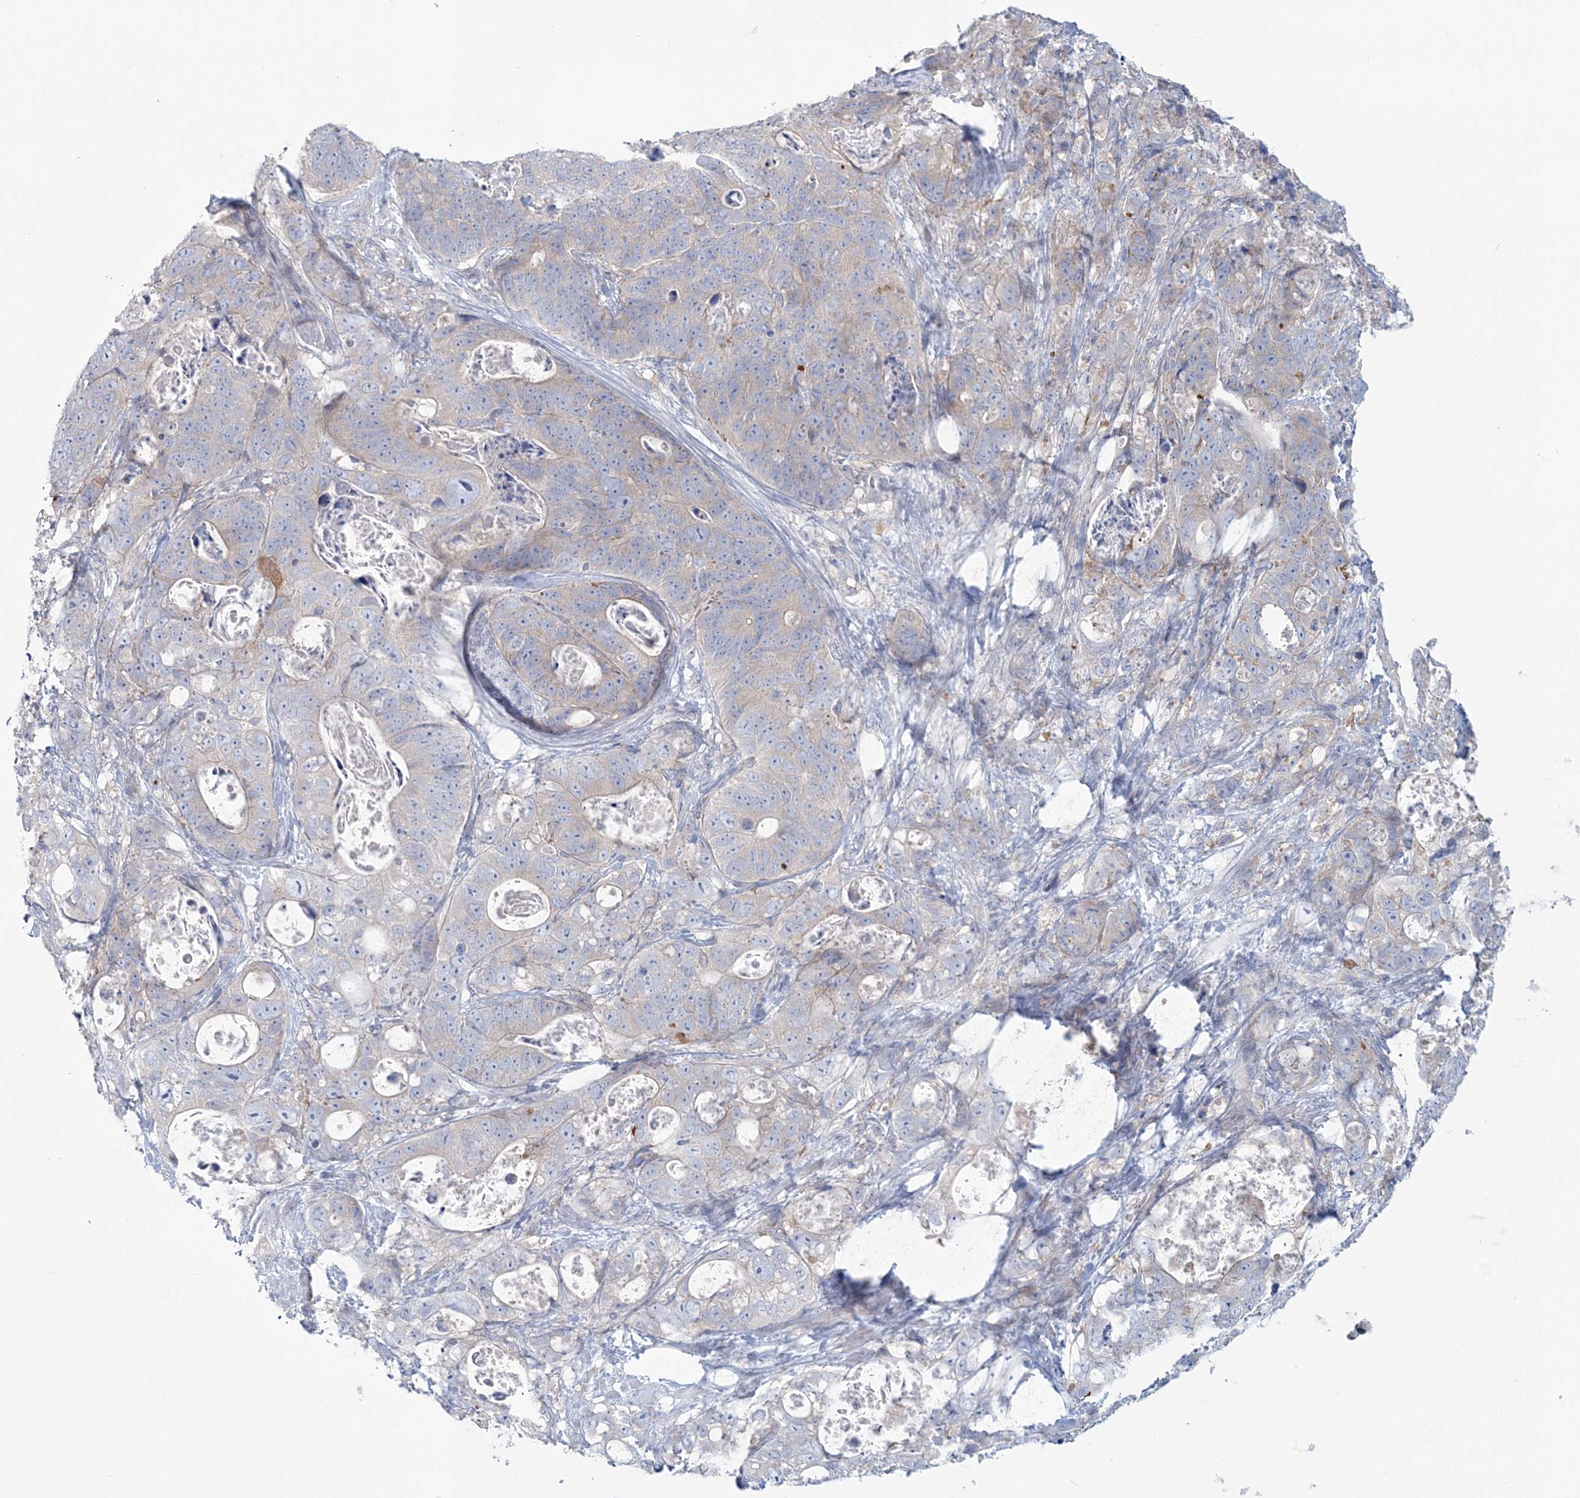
{"staining": {"intensity": "weak", "quantity": "25%-75%", "location": "cytoplasmic/membranous"}, "tissue": "stomach cancer", "cell_type": "Tumor cells", "image_type": "cancer", "snomed": [{"axis": "morphology", "description": "Normal tissue, NOS"}, {"axis": "morphology", "description": "Adenocarcinoma, NOS"}, {"axis": "topography", "description": "Stomach"}], "caption": "A high-resolution image shows IHC staining of stomach cancer, which displays weak cytoplasmic/membranous expression in about 25%-75% of tumor cells.", "gene": "ADGB", "patient": {"sex": "female", "age": 89}}